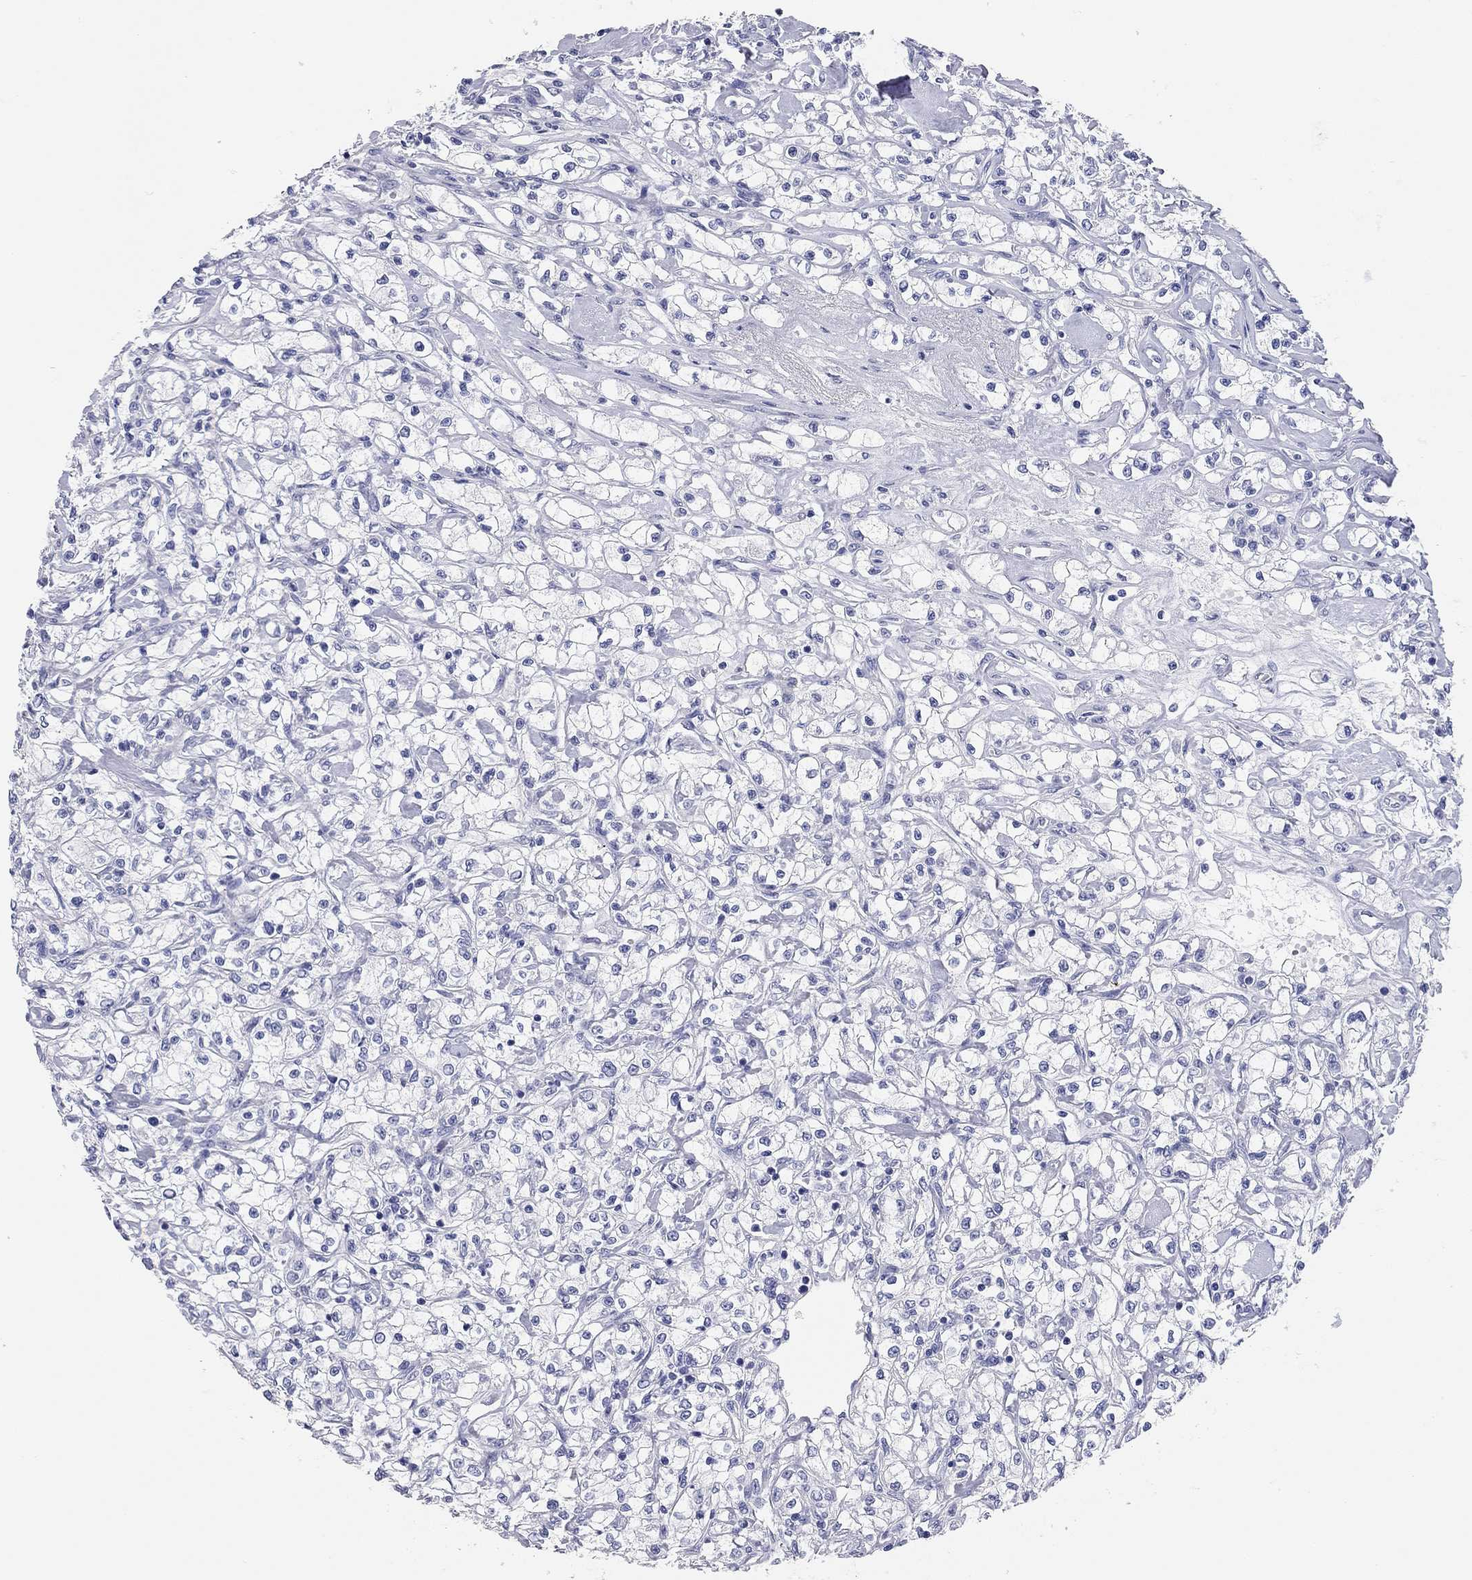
{"staining": {"intensity": "negative", "quantity": "none", "location": "none"}, "tissue": "renal cancer", "cell_type": "Tumor cells", "image_type": "cancer", "snomed": [{"axis": "morphology", "description": "Adenocarcinoma, NOS"}, {"axis": "topography", "description": "Kidney"}], "caption": "Human renal cancer stained for a protein using immunohistochemistry (IHC) reveals no staining in tumor cells.", "gene": "TMEM221", "patient": {"sex": "female", "age": 59}}